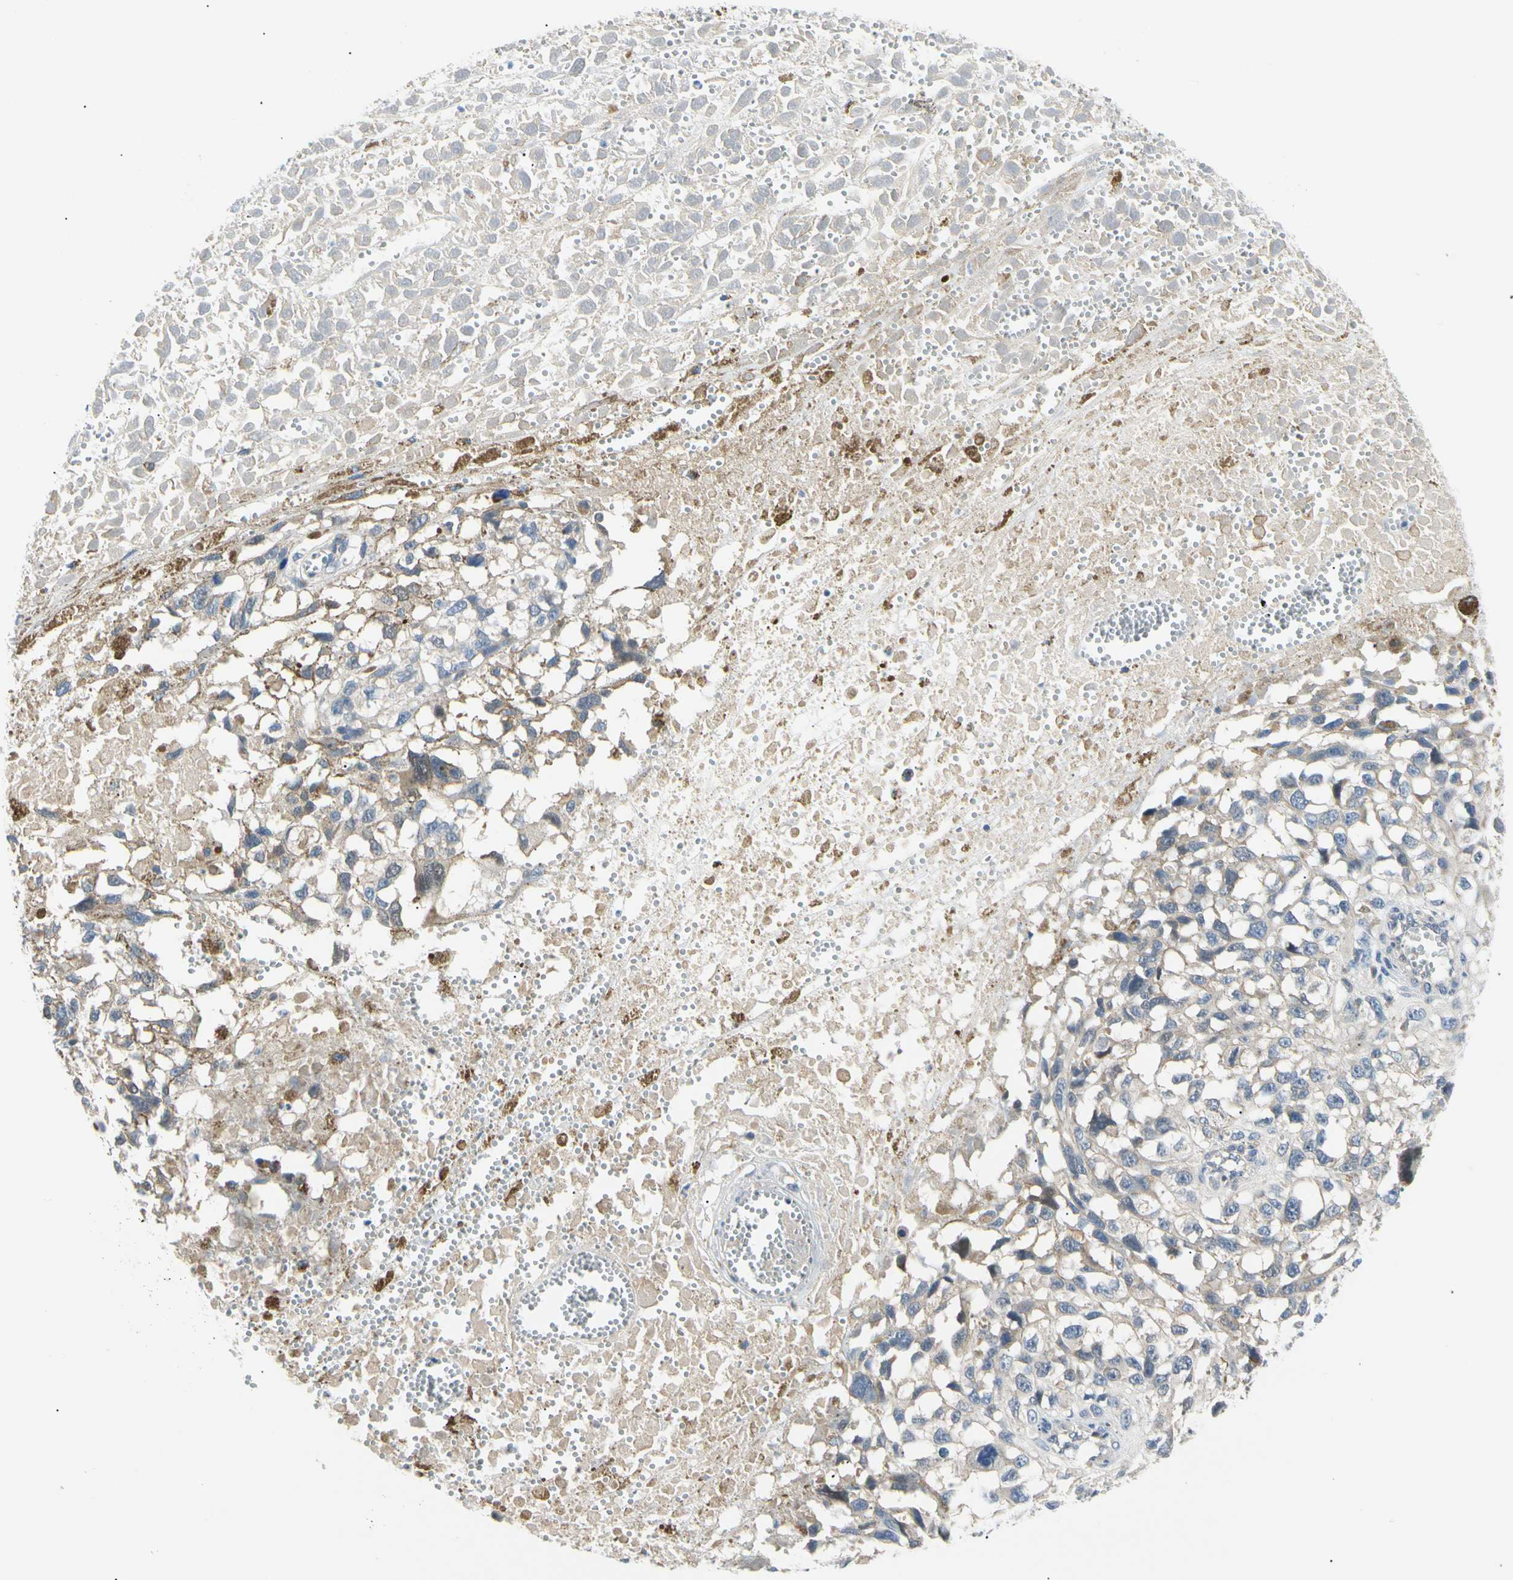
{"staining": {"intensity": "weak", "quantity": "<25%", "location": "cytoplasmic/membranous"}, "tissue": "melanoma", "cell_type": "Tumor cells", "image_type": "cancer", "snomed": [{"axis": "morphology", "description": "Malignant melanoma, Metastatic site"}, {"axis": "topography", "description": "Lymph node"}], "caption": "There is no significant positivity in tumor cells of malignant melanoma (metastatic site). (DAB IHC with hematoxylin counter stain).", "gene": "SEC23B", "patient": {"sex": "male", "age": 59}}